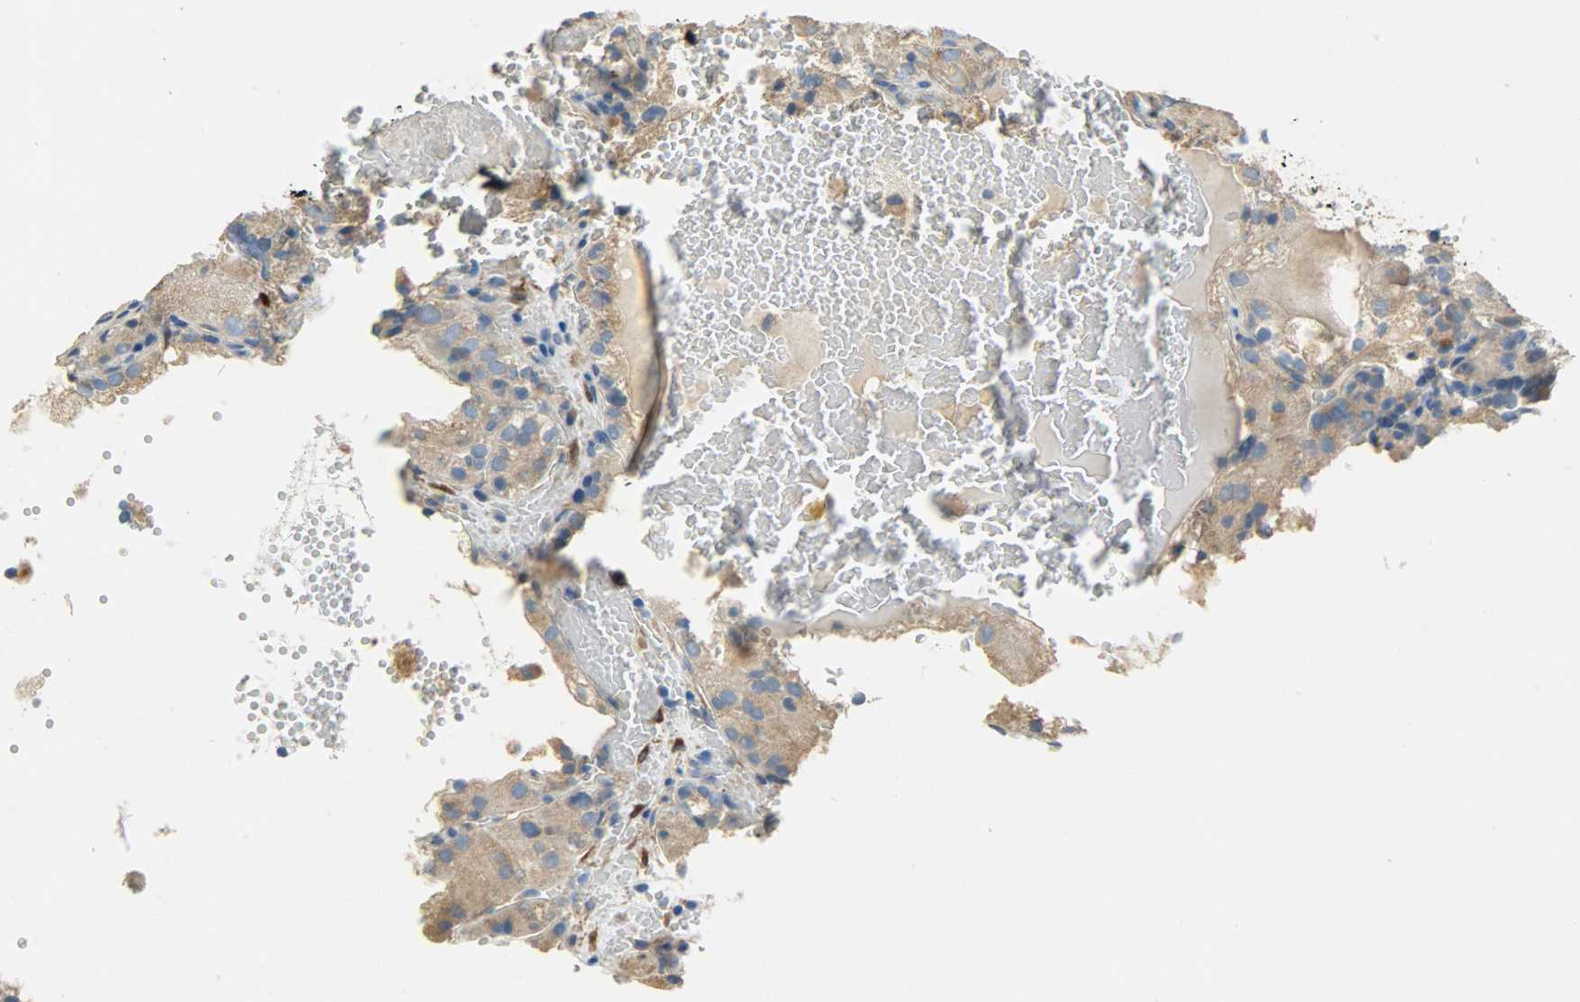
{"staining": {"intensity": "moderate", "quantity": ">75%", "location": "cytoplasmic/membranous"}, "tissue": "renal cancer", "cell_type": "Tumor cells", "image_type": "cancer", "snomed": [{"axis": "morphology", "description": "Normal tissue, NOS"}, {"axis": "morphology", "description": "Adenocarcinoma, NOS"}, {"axis": "topography", "description": "Kidney"}], "caption": "This histopathology image reveals renal adenocarcinoma stained with immunohistochemistry (IHC) to label a protein in brown. The cytoplasmic/membranous of tumor cells show moderate positivity for the protein. Nuclei are counter-stained blue.", "gene": "C1orf198", "patient": {"sex": "male", "age": 61}}